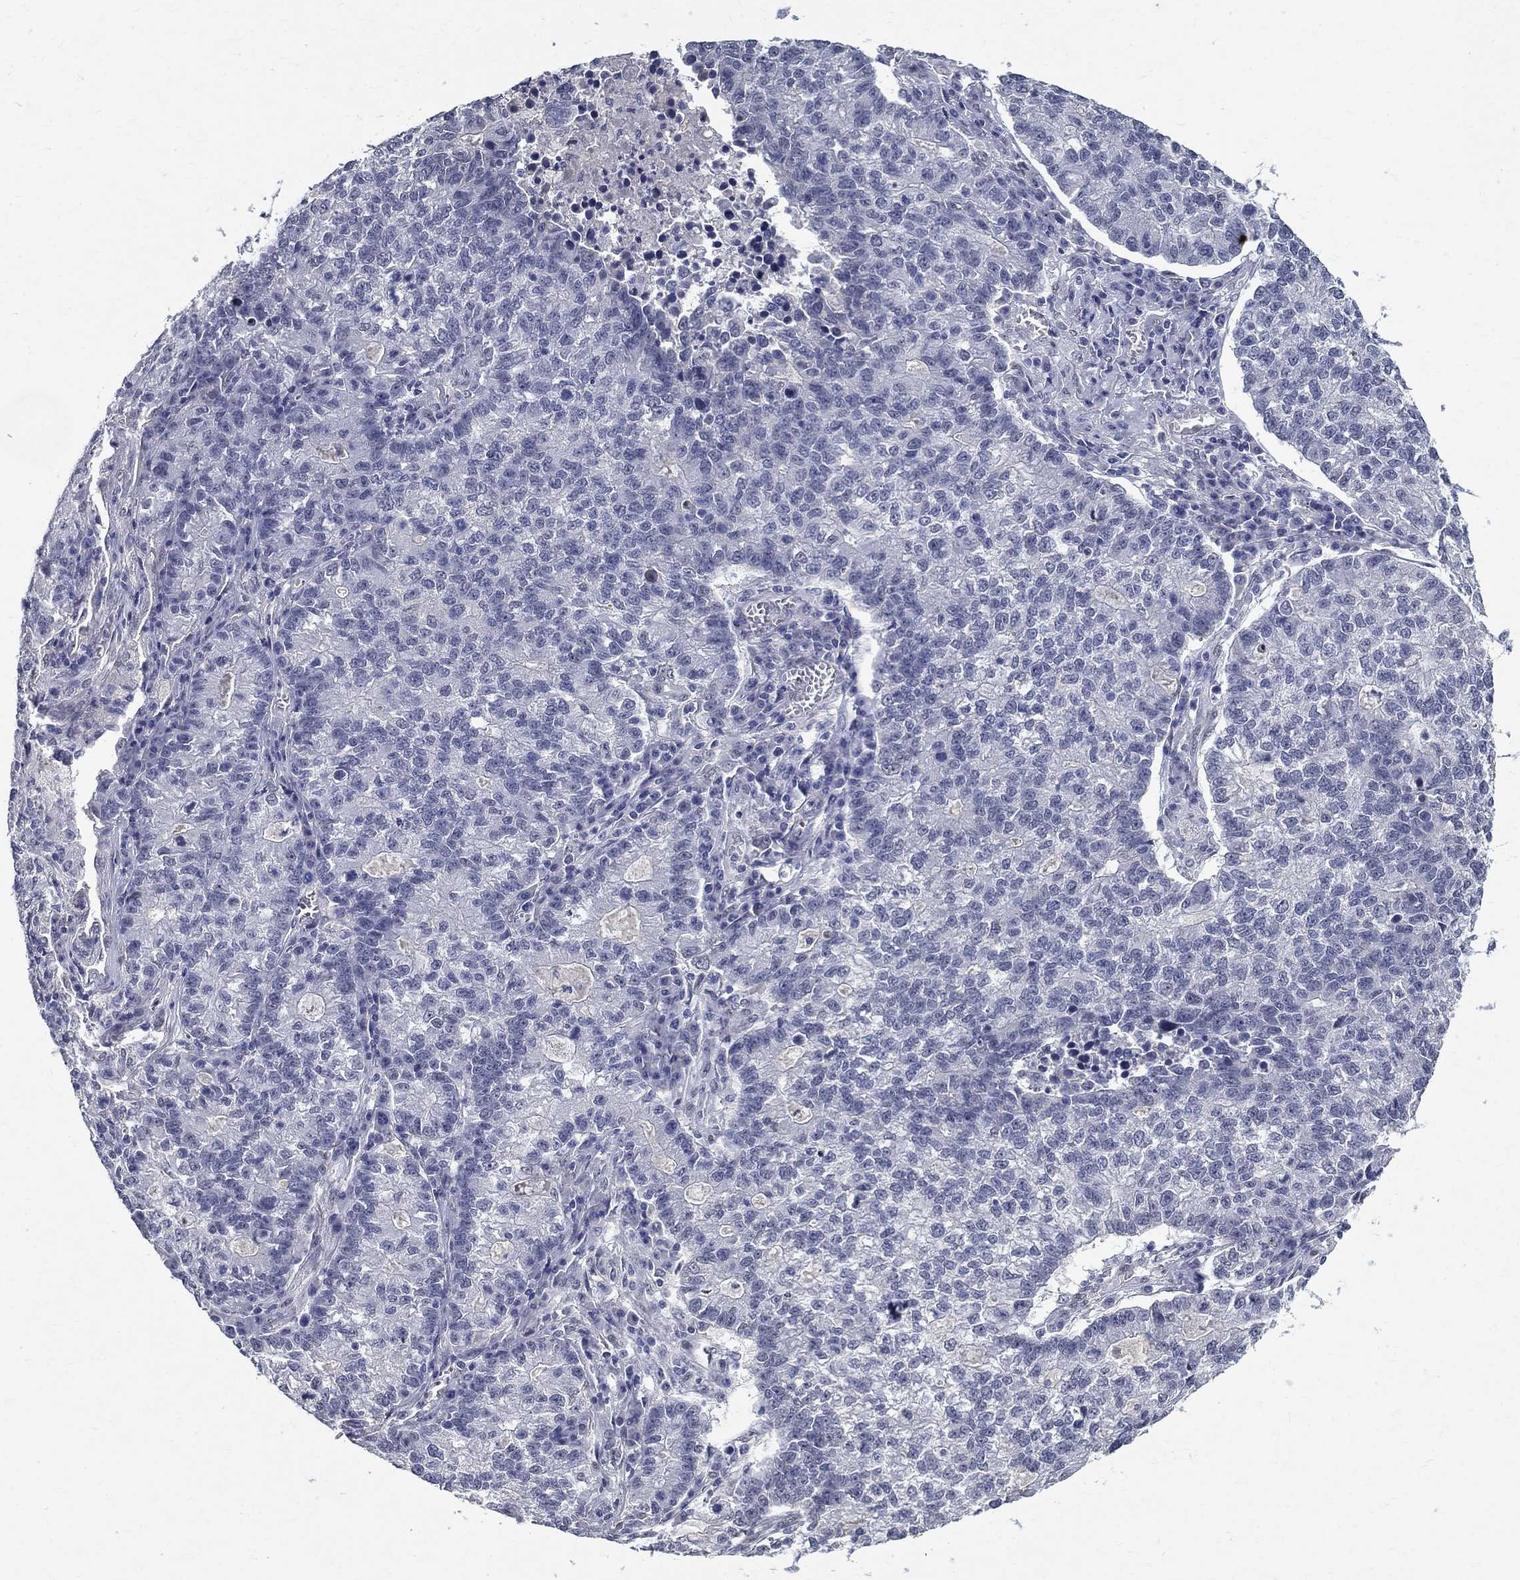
{"staining": {"intensity": "negative", "quantity": "none", "location": "none"}, "tissue": "lung cancer", "cell_type": "Tumor cells", "image_type": "cancer", "snomed": [{"axis": "morphology", "description": "Adenocarcinoma, NOS"}, {"axis": "topography", "description": "Lung"}], "caption": "Human lung cancer stained for a protein using IHC demonstrates no staining in tumor cells.", "gene": "RBFOX1", "patient": {"sex": "male", "age": 57}}